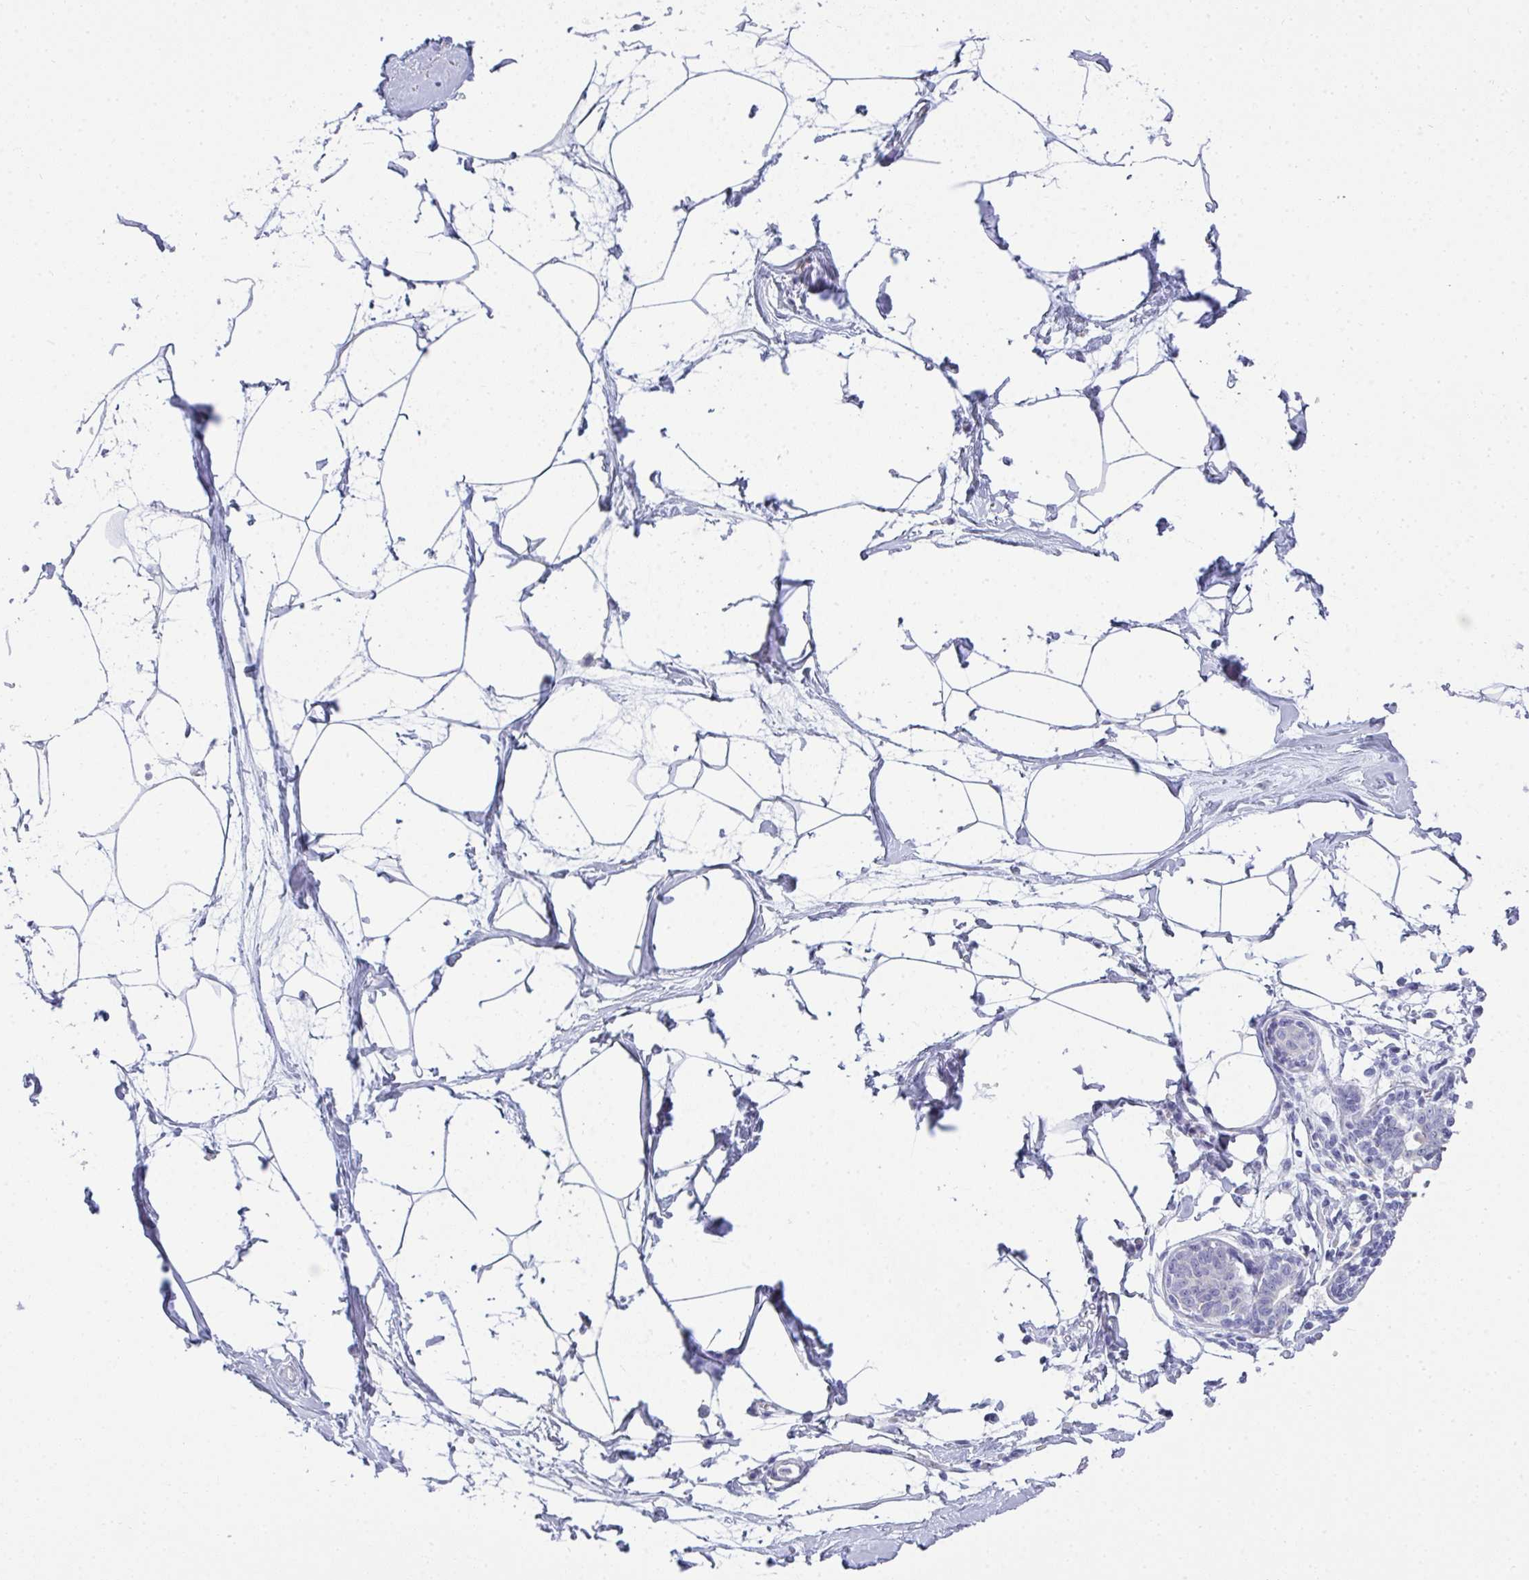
{"staining": {"intensity": "negative", "quantity": "none", "location": "none"}, "tissue": "breast", "cell_type": "Adipocytes", "image_type": "normal", "snomed": [{"axis": "morphology", "description": "Normal tissue, NOS"}, {"axis": "topography", "description": "Breast"}], "caption": "Breast stained for a protein using immunohistochemistry reveals no staining adipocytes.", "gene": "GSDMB", "patient": {"sex": "female", "age": 45}}